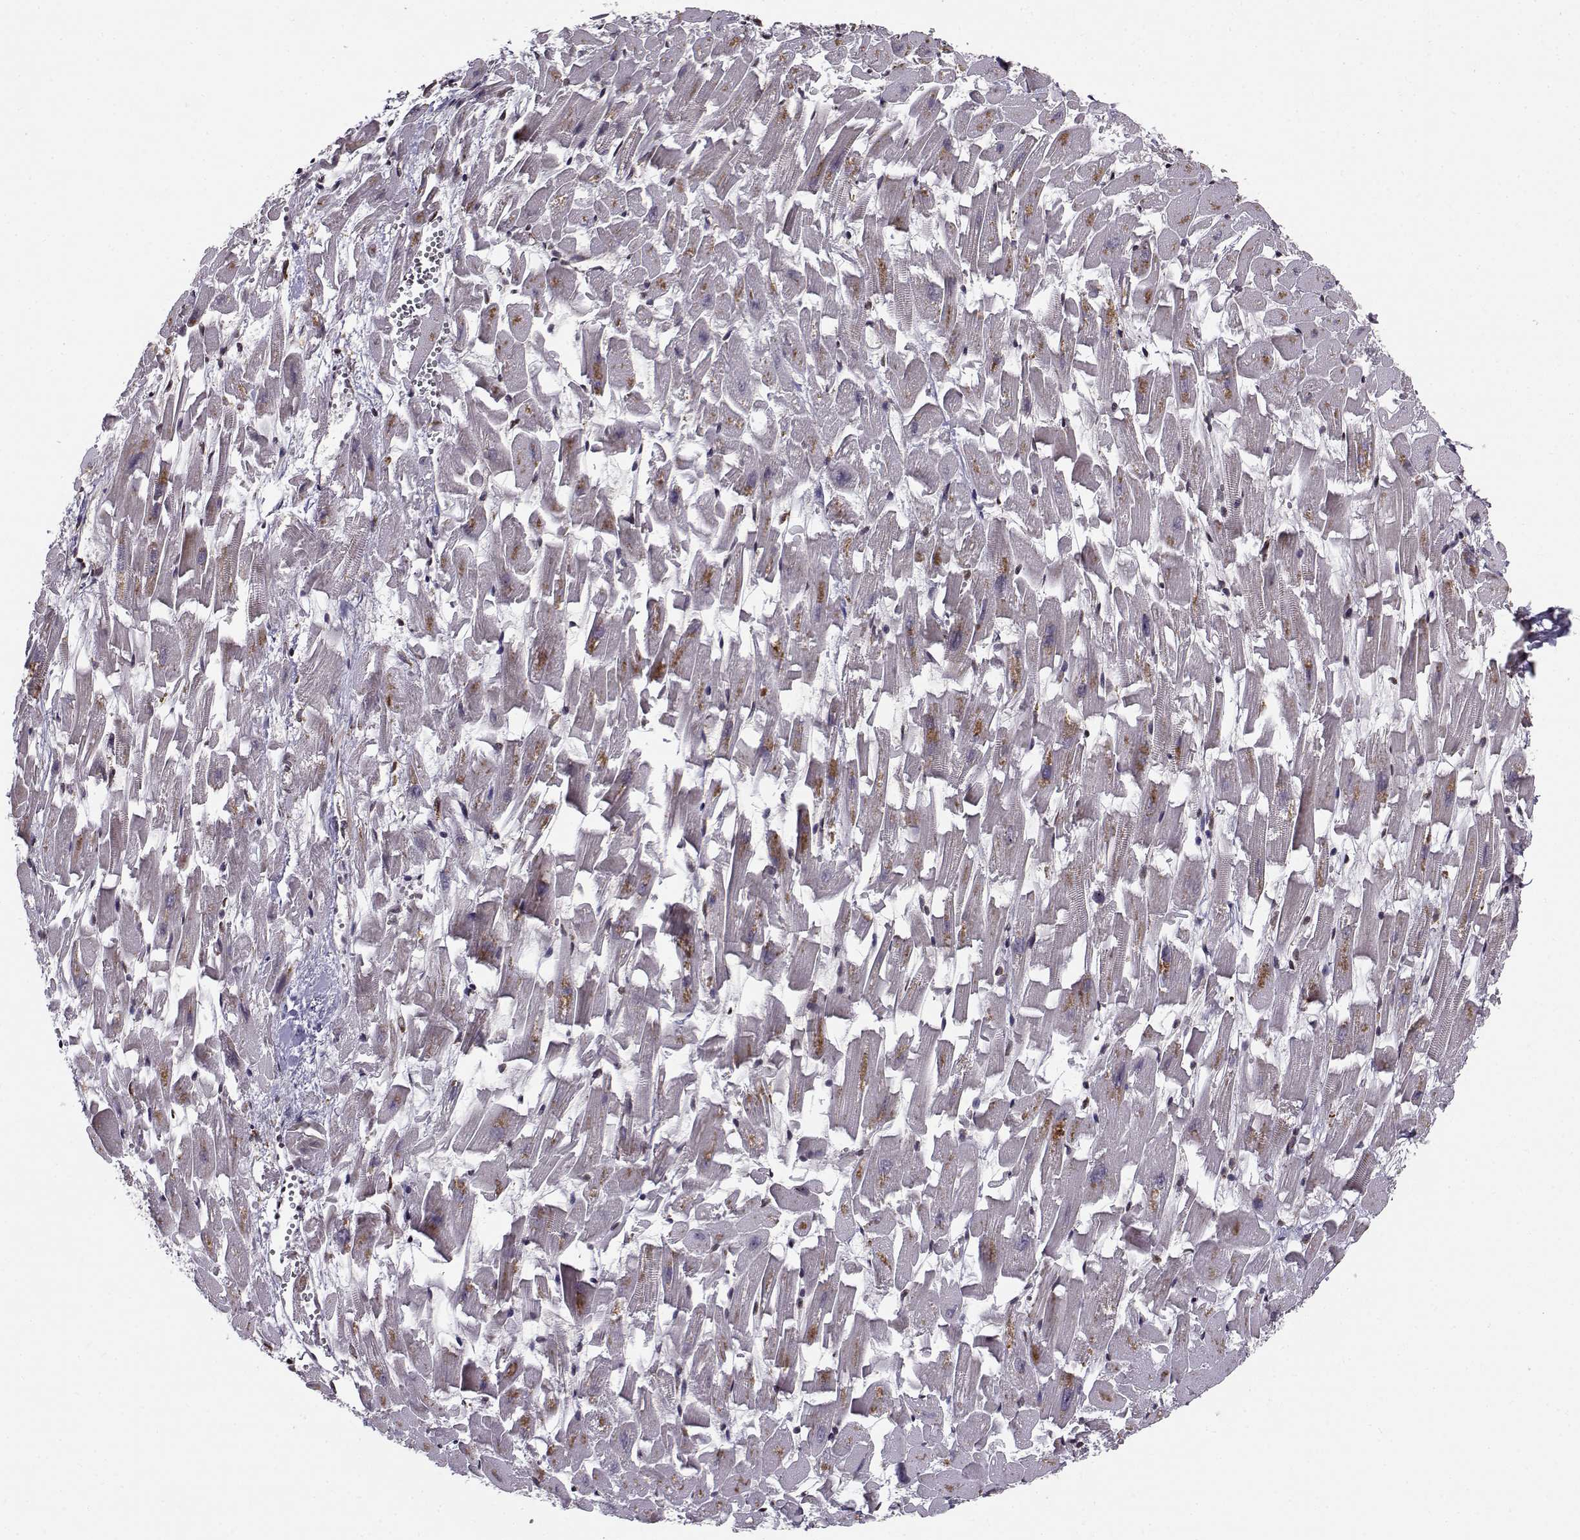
{"staining": {"intensity": "negative", "quantity": "none", "location": "none"}, "tissue": "heart muscle", "cell_type": "Cardiomyocytes", "image_type": "normal", "snomed": [{"axis": "morphology", "description": "Normal tissue, NOS"}, {"axis": "topography", "description": "Heart"}], "caption": "An immunohistochemistry (IHC) image of unremarkable heart muscle is shown. There is no staining in cardiomyocytes of heart muscle.", "gene": "RPL31", "patient": {"sex": "female", "age": 64}}